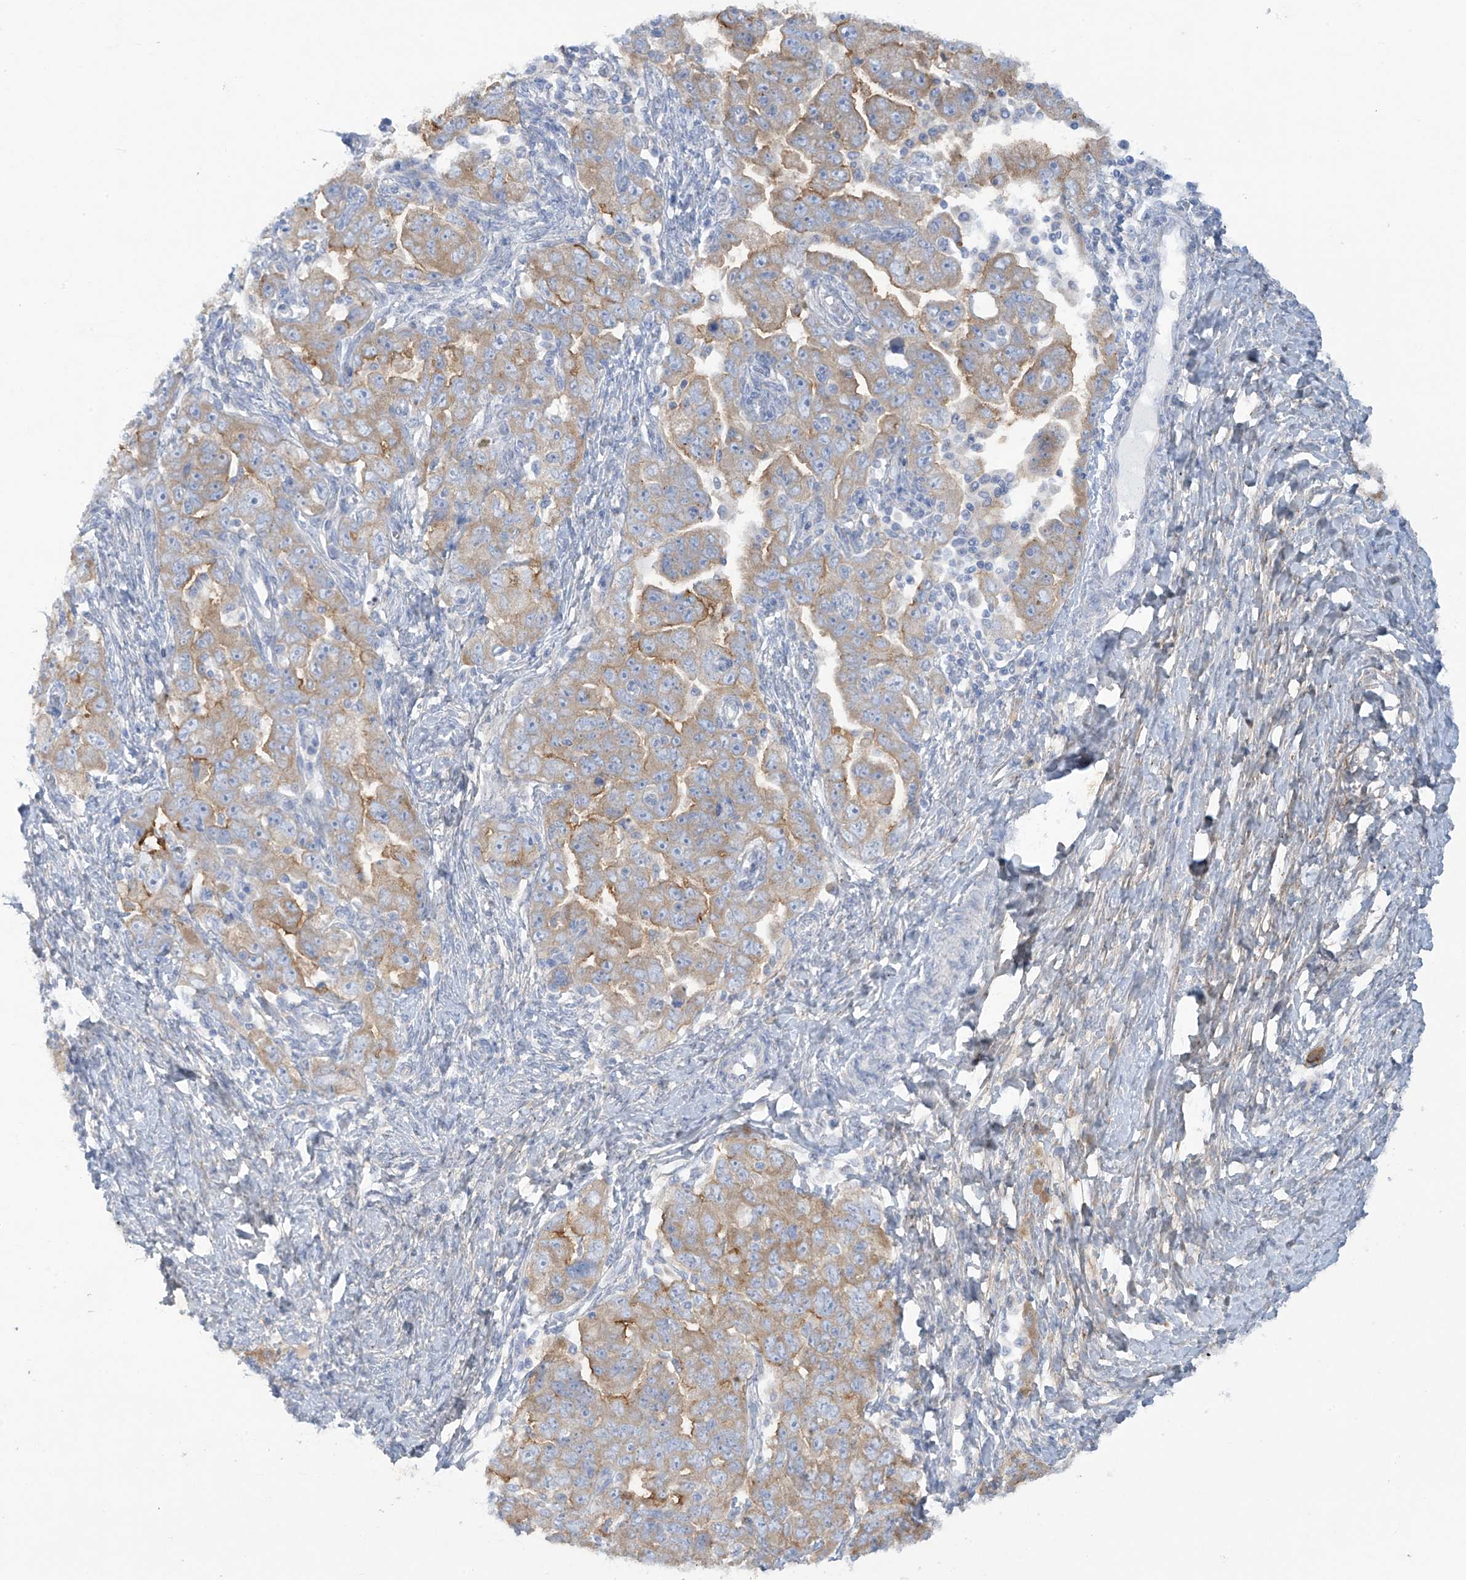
{"staining": {"intensity": "weak", "quantity": ">75%", "location": "cytoplasmic/membranous"}, "tissue": "ovarian cancer", "cell_type": "Tumor cells", "image_type": "cancer", "snomed": [{"axis": "morphology", "description": "Carcinoma, NOS"}, {"axis": "morphology", "description": "Cystadenocarcinoma, serous, NOS"}, {"axis": "topography", "description": "Ovary"}], "caption": "Weak cytoplasmic/membranous protein positivity is appreciated in approximately >75% of tumor cells in ovarian cancer.", "gene": "TRMT2B", "patient": {"sex": "female", "age": 69}}